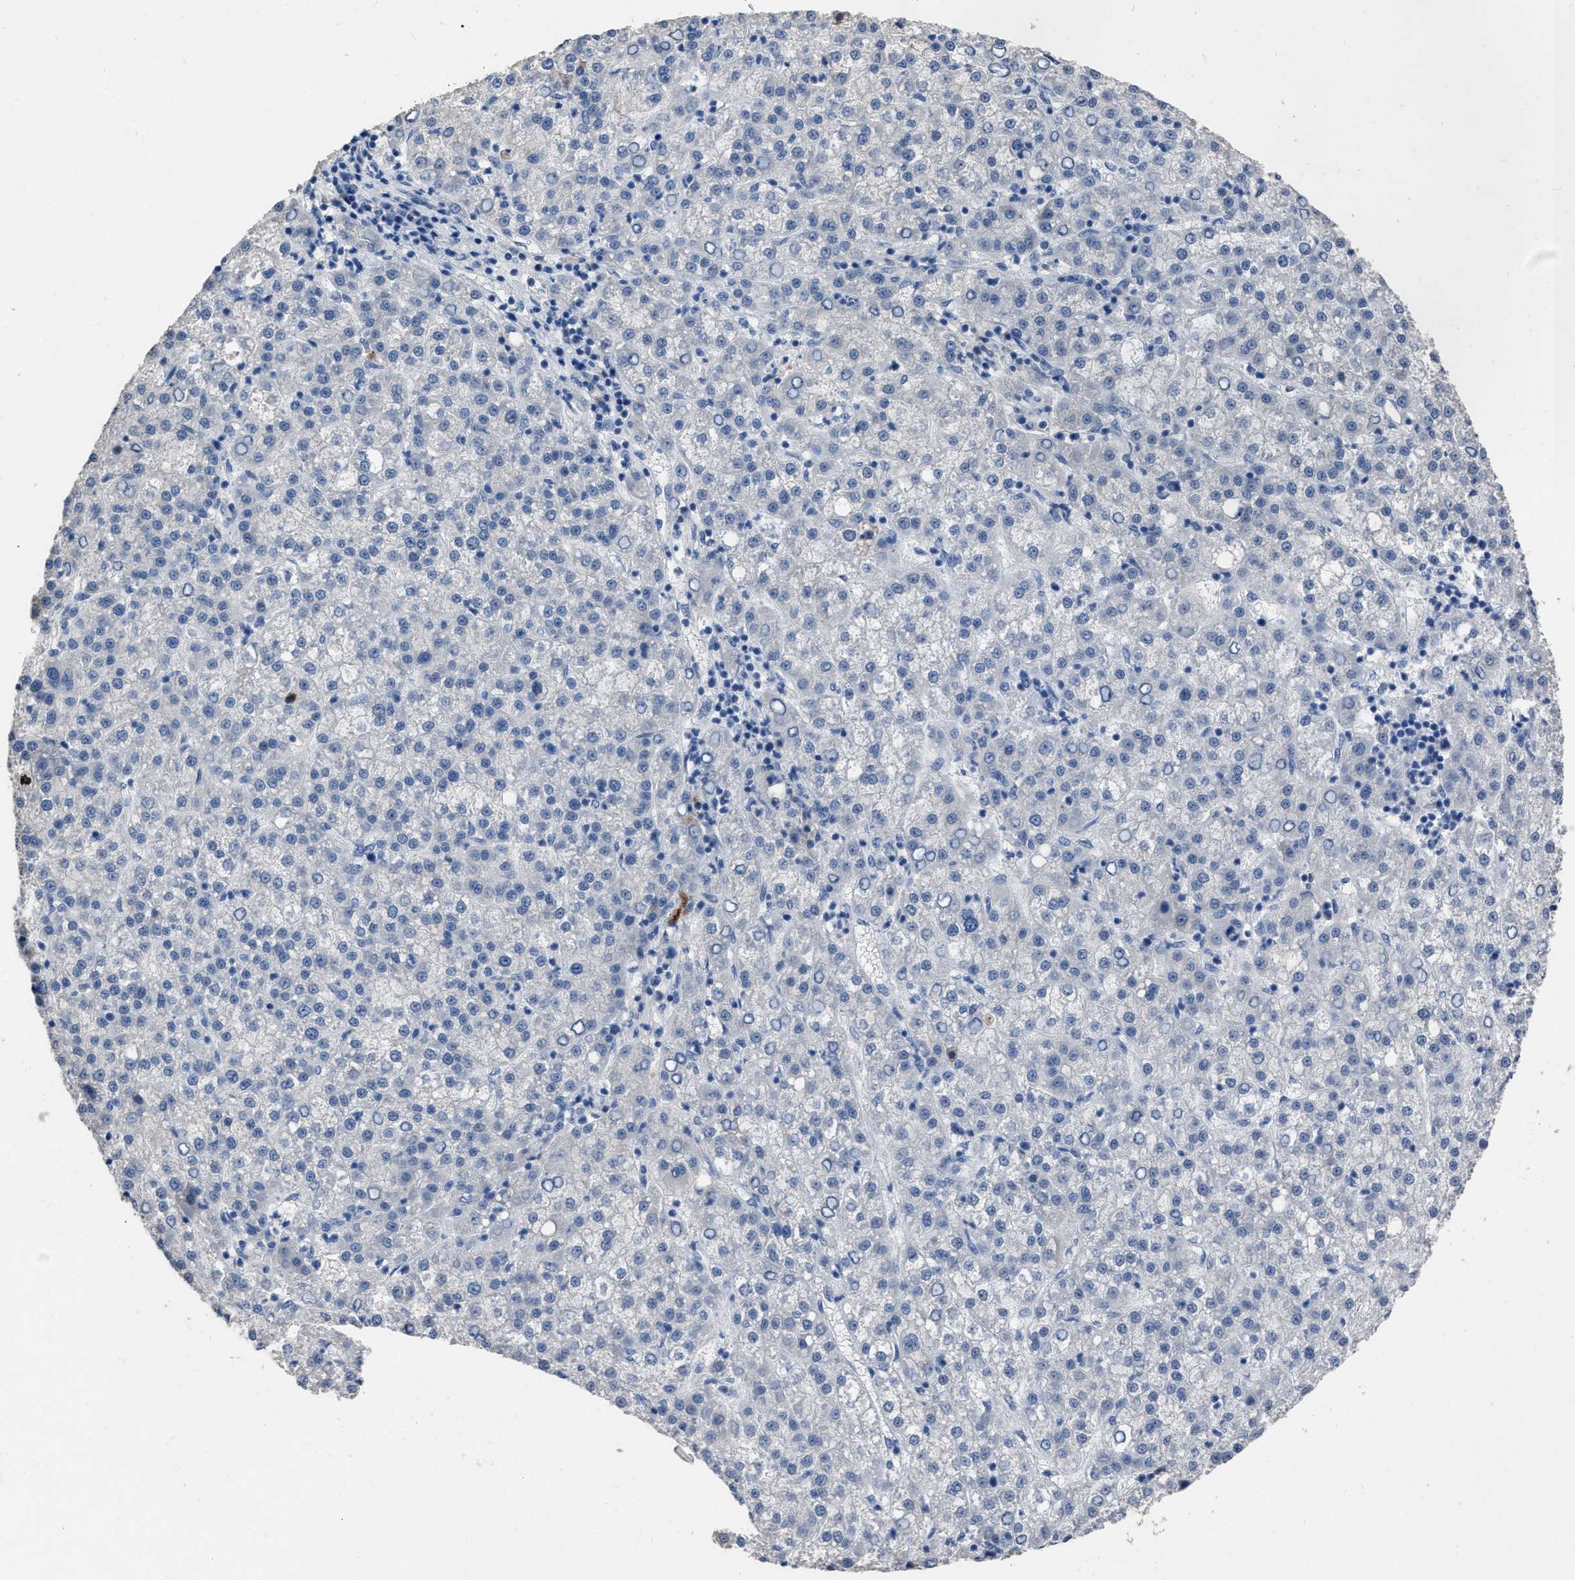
{"staining": {"intensity": "negative", "quantity": "none", "location": "none"}, "tissue": "liver cancer", "cell_type": "Tumor cells", "image_type": "cancer", "snomed": [{"axis": "morphology", "description": "Carcinoma, Hepatocellular, NOS"}, {"axis": "topography", "description": "Liver"}], "caption": "The IHC photomicrograph has no significant staining in tumor cells of hepatocellular carcinoma (liver) tissue. Nuclei are stained in blue.", "gene": "HABP2", "patient": {"sex": "female", "age": 58}}